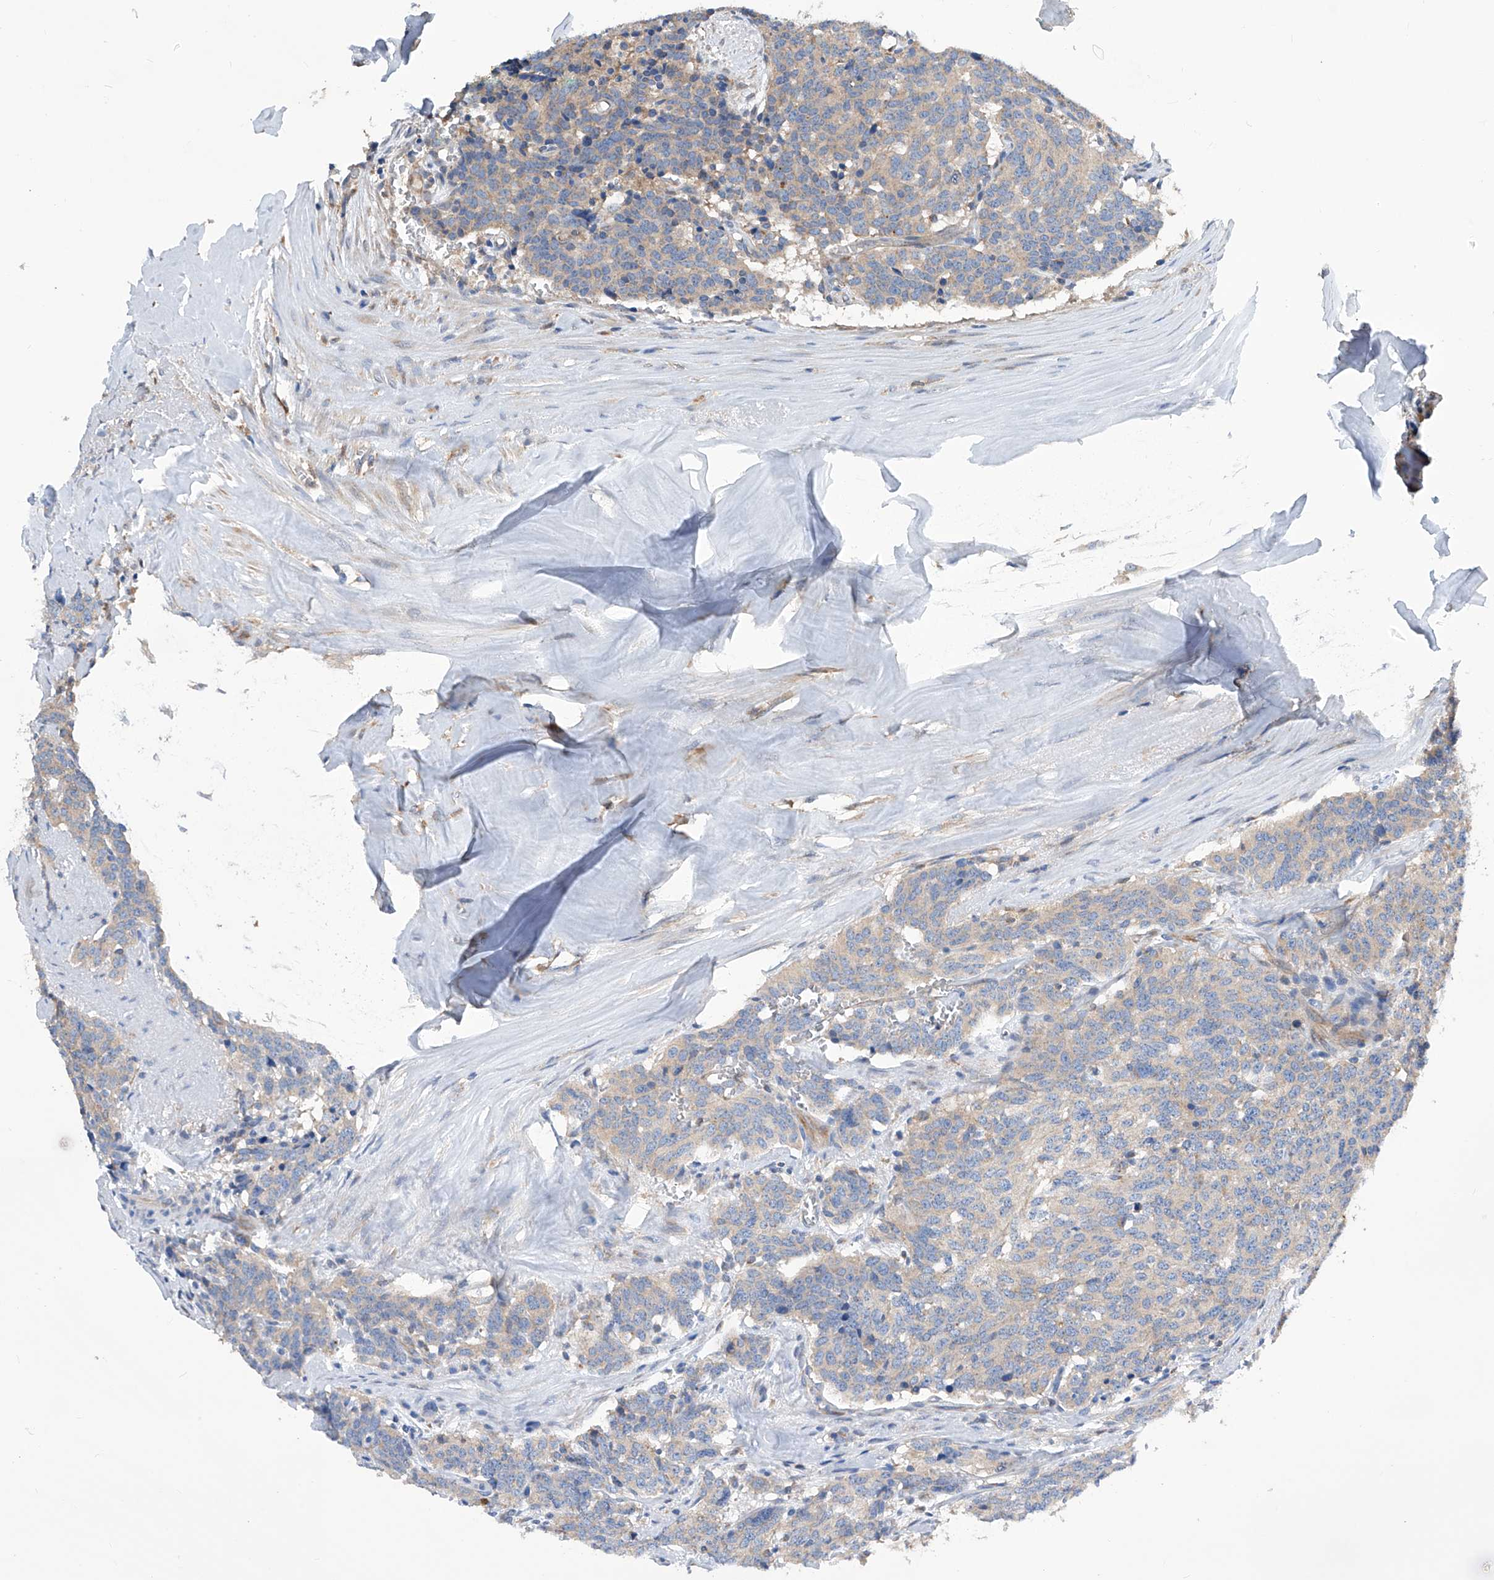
{"staining": {"intensity": "weak", "quantity": ">75%", "location": "cytoplasmic/membranous"}, "tissue": "carcinoid", "cell_type": "Tumor cells", "image_type": "cancer", "snomed": [{"axis": "morphology", "description": "Carcinoid, malignant, NOS"}, {"axis": "topography", "description": "Lung"}], "caption": "This is an image of IHC staining of carcinoid (malignant), which shows weak staining in the cytoplasmic/membranous of tumor cells.", "gene": "SPATA20", "patient": {"sex": "female", "age": 46}}